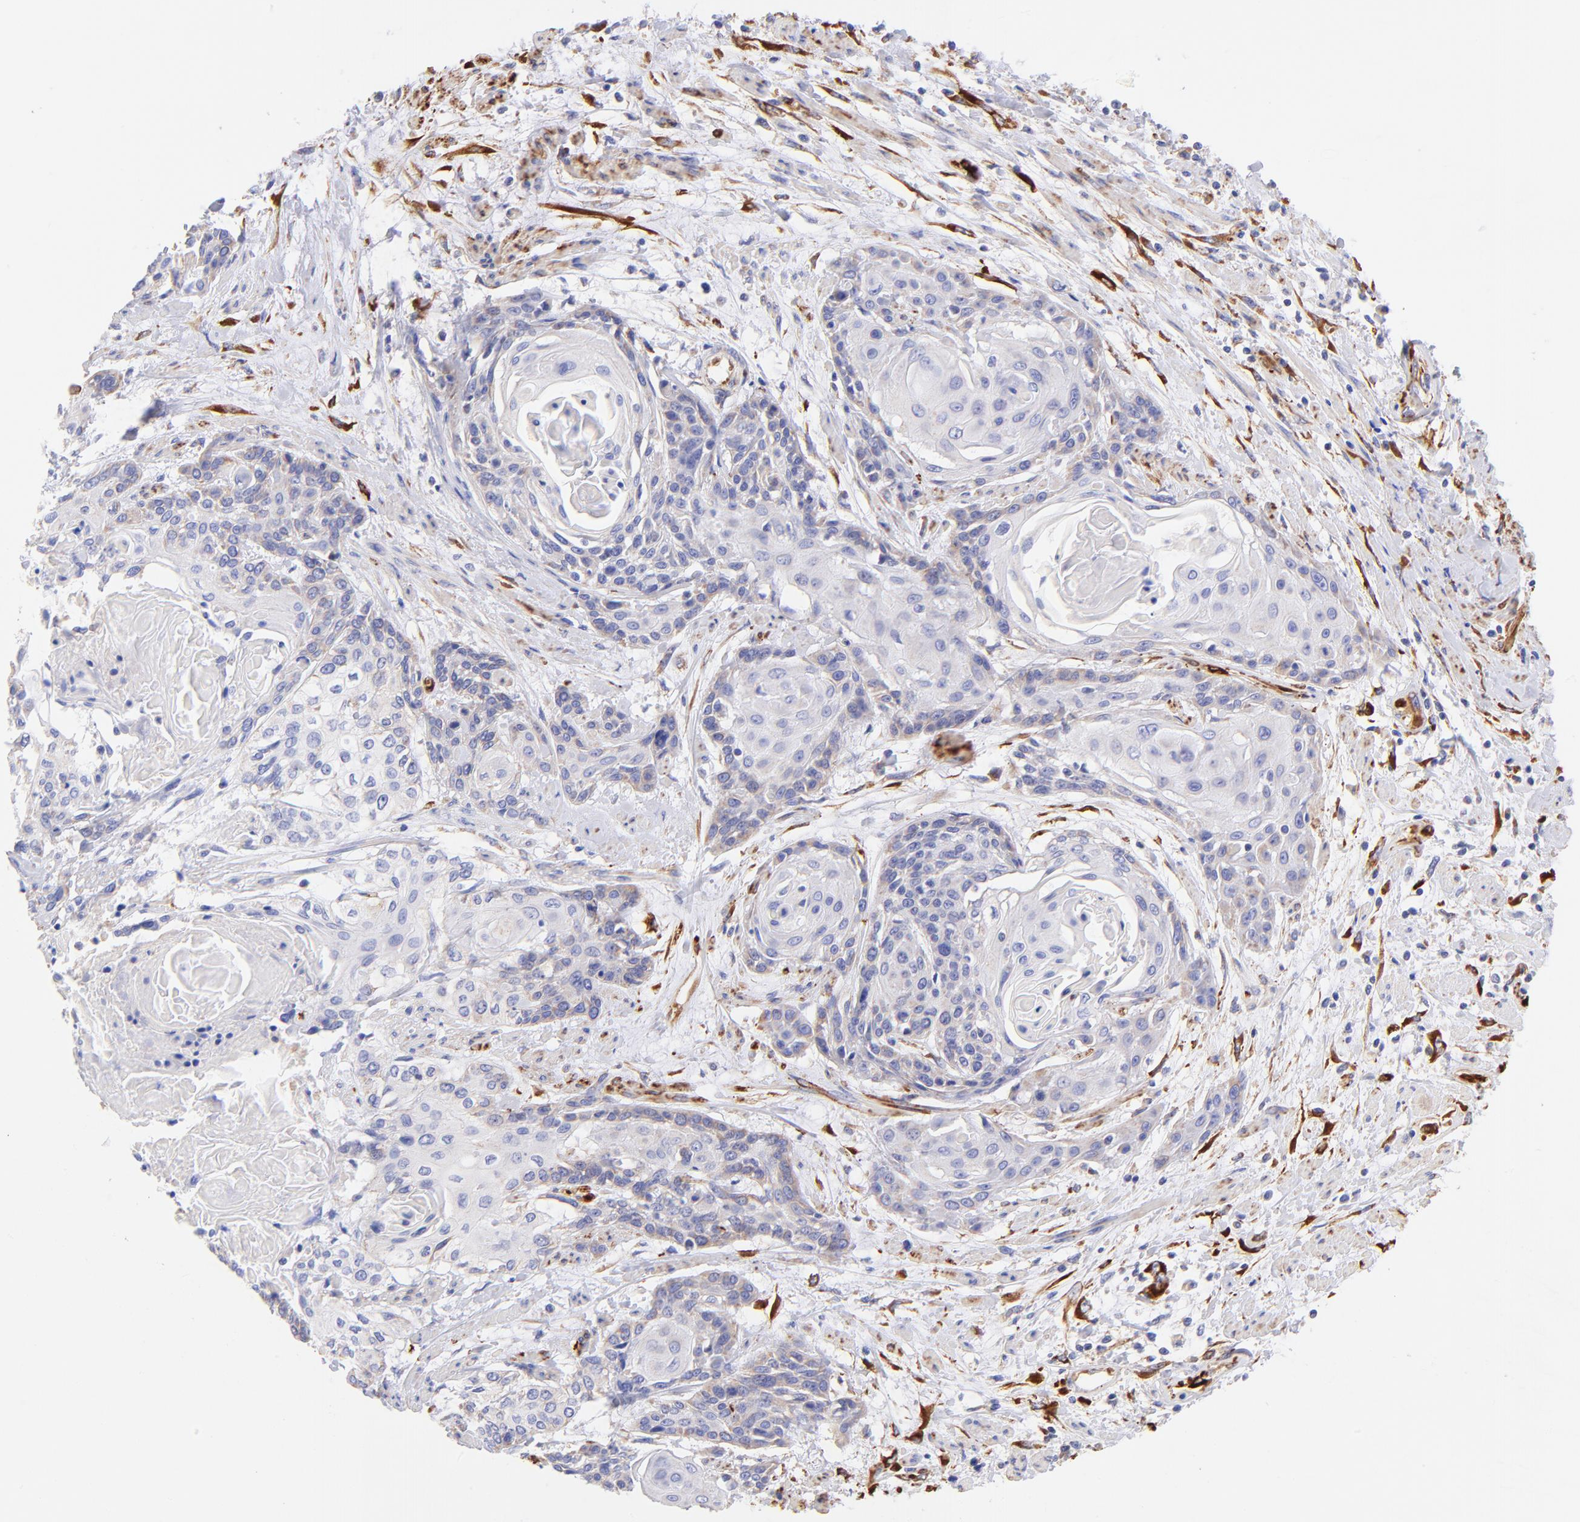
{"staining": {"intensity": "negative", "quantity": "none", "location": "none"}, "tissue": "cervical cancer", "cell_type": "Tumor cells", "image_type": "cancer", "snomed": [{"axis": "morphology", "description": "Squamous cell carcinoma, NOS"}, {"axis": "topography", "description": "Cervix"}], "caption": "High power microscopy image of an immunohistochemistry (IHC) micrograph of cervical cancer (squamous cell carcinoma), revealing no significant staining in tumor cells. (DAB (3,3'-diaminobenzidine) IHC, high magnification).", "gene": "SPARC", "patient": {"sex": "female", "age": 57}}